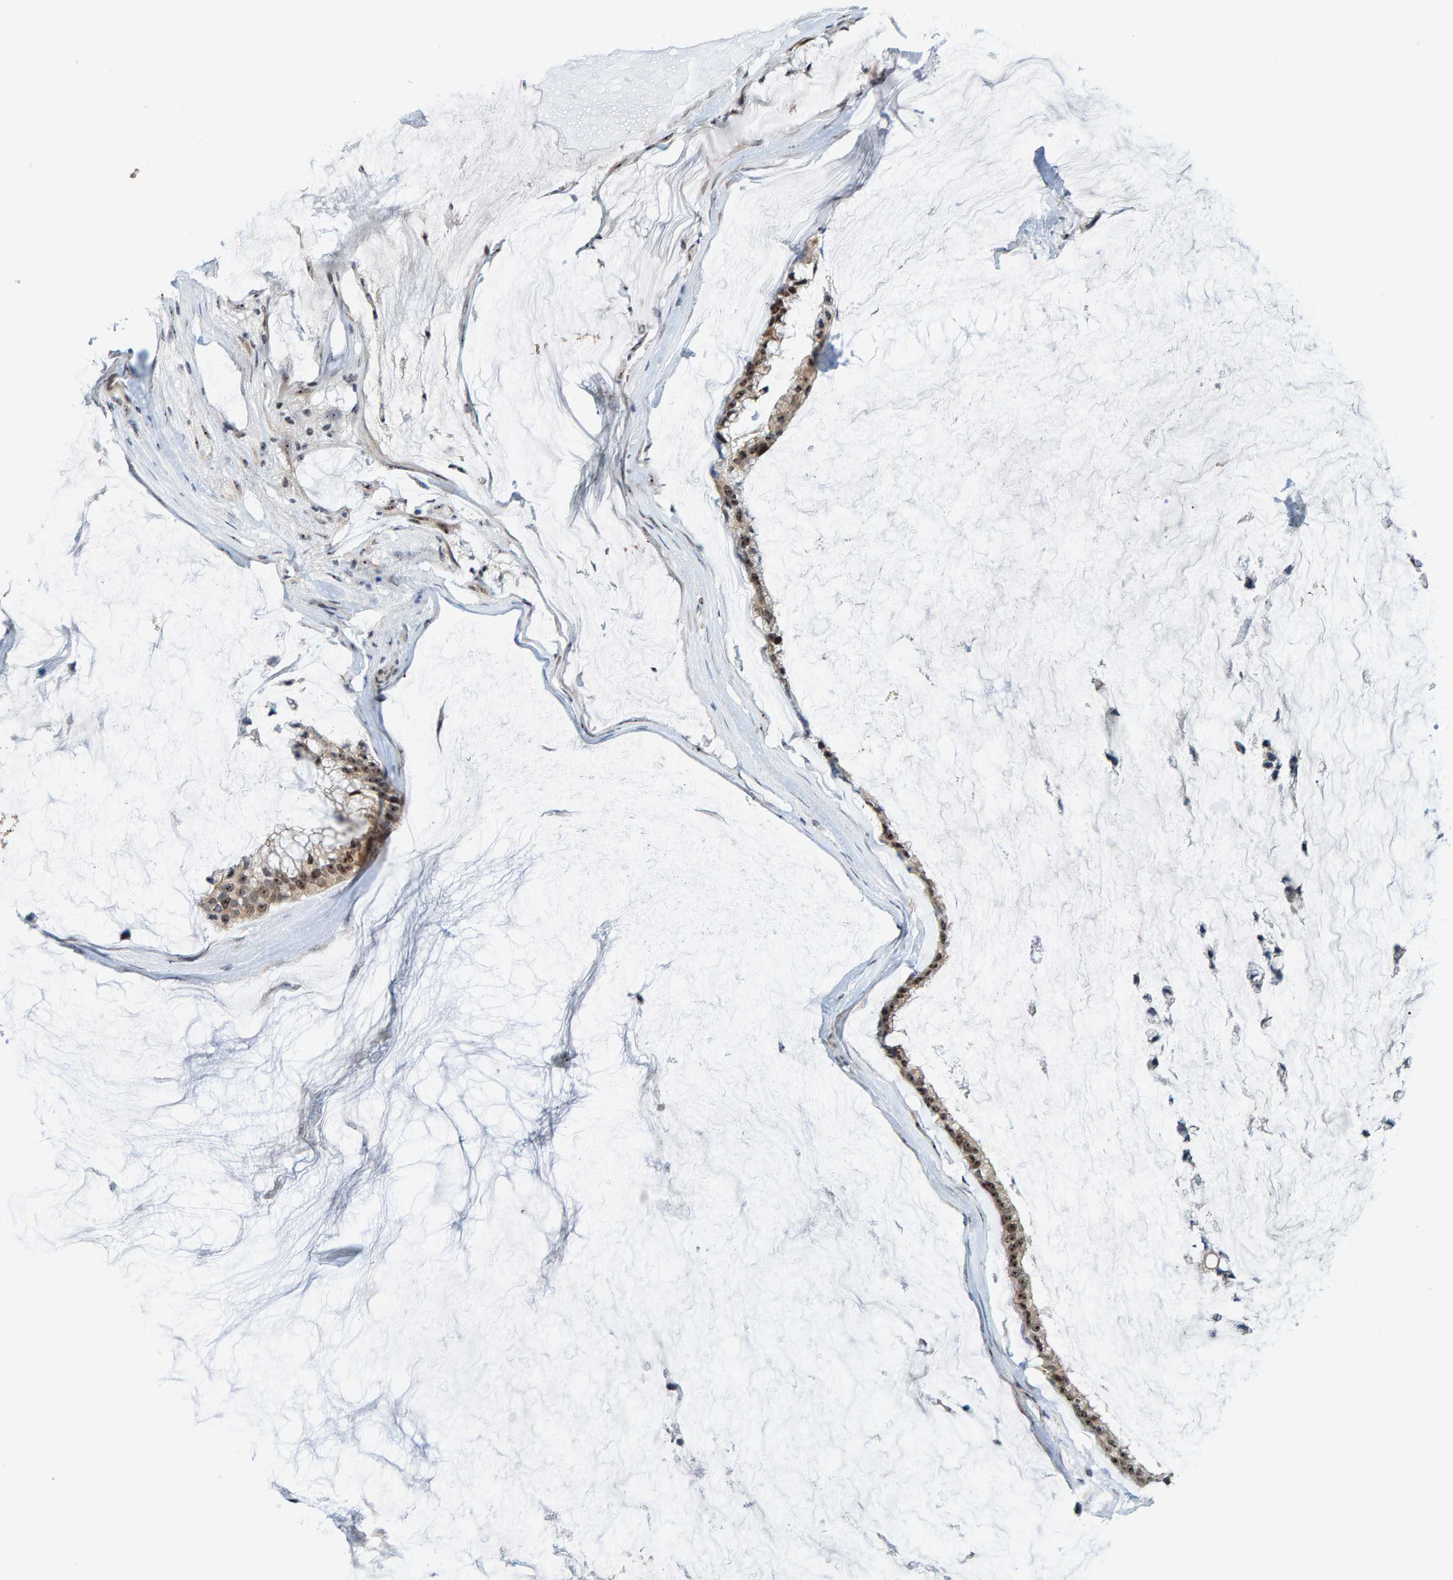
{"staining": {"intensity": "strong", "quantity": ">75%", "location": "cytoplasmic/membranous,nuclear"}, "tissue": "ovarian cancer", "cell_type": "Tumor cells", "image_type": "cancer", "snomed": [{"axis": "morphology", "description": "Cystadenocarcinoma, mucinous, NOS"}, {"axis": "topography", "description": "Ovary"}], "caption": "IHC photomicrograph of neoplastic tissue: mucinous cystadenocarcinoma (ovarian) stained using immunohistochemistry reveals high levels of strong protein expression localized specifically in the cytoplasmic/membranous and nuclear of tumor cells, appearing as a cytoplasmic/membranous and nuclear brown color.", "gene": "POLR1E", "patient": {"sex": "female", "age": 39}}